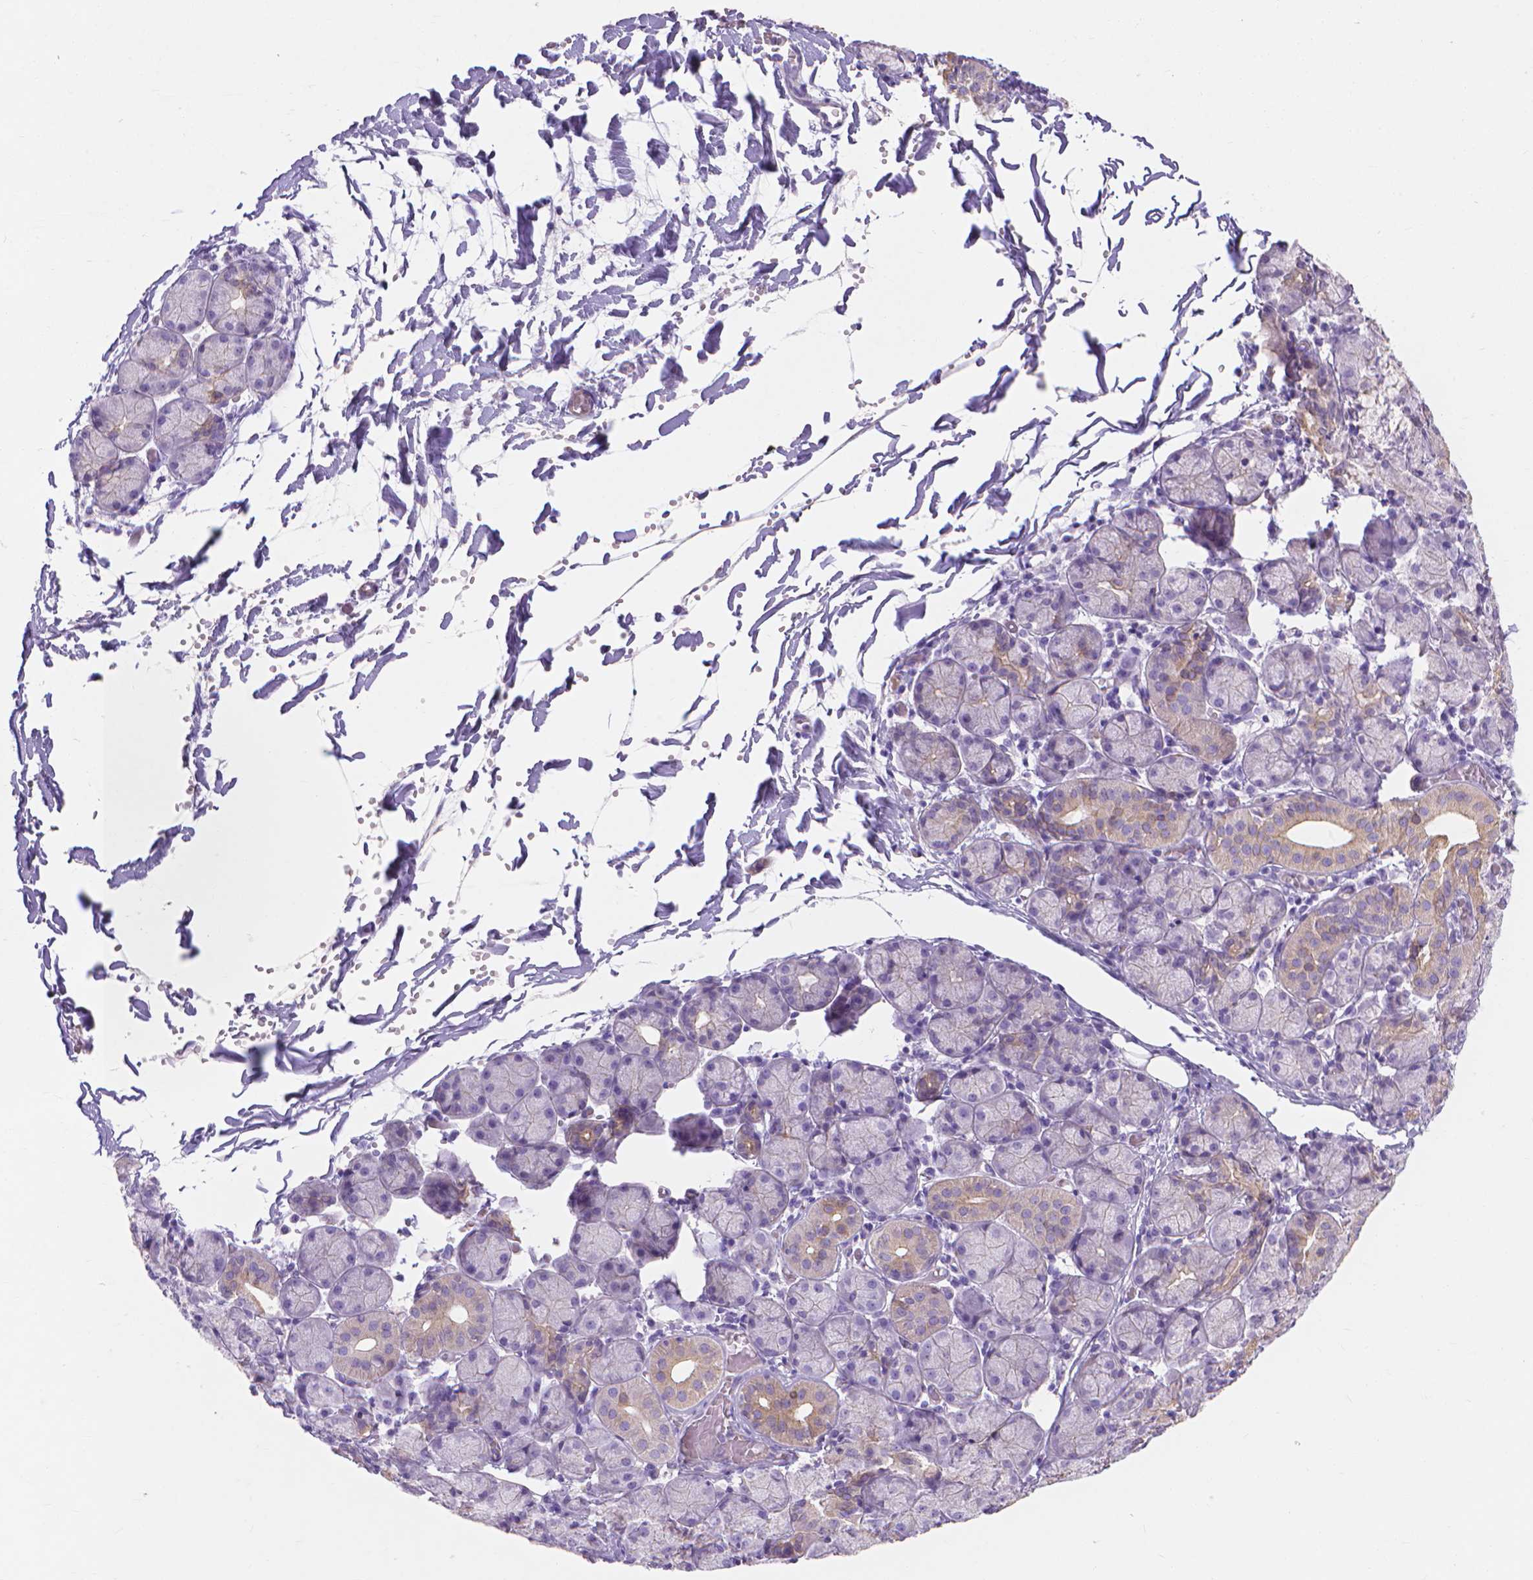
{"staining": {"intensity": "moderate", "quantity": "<25%", "location": "cytoplasmic/membranous"}, "tissue": "salivary gland", "cell_type": "Glandular cells", "image_type": "normal", "snomed": [{"axis": "morphology", "description": "Normal tissue, NOS"}, {"axis": "topography", "description": "Salivary gland"}, {"axis": "topography", "description": "Peripheral nerve tissue"}], "caption": "The photomicrograph reveals immunohistochemical staining of benign salivary gland. There is moderate cytoplasmic/membranous staining is present in approximately <25% of glandular cells.", "gene": "MBLAC1", "patient": {"sex": "female", "age": 24}}